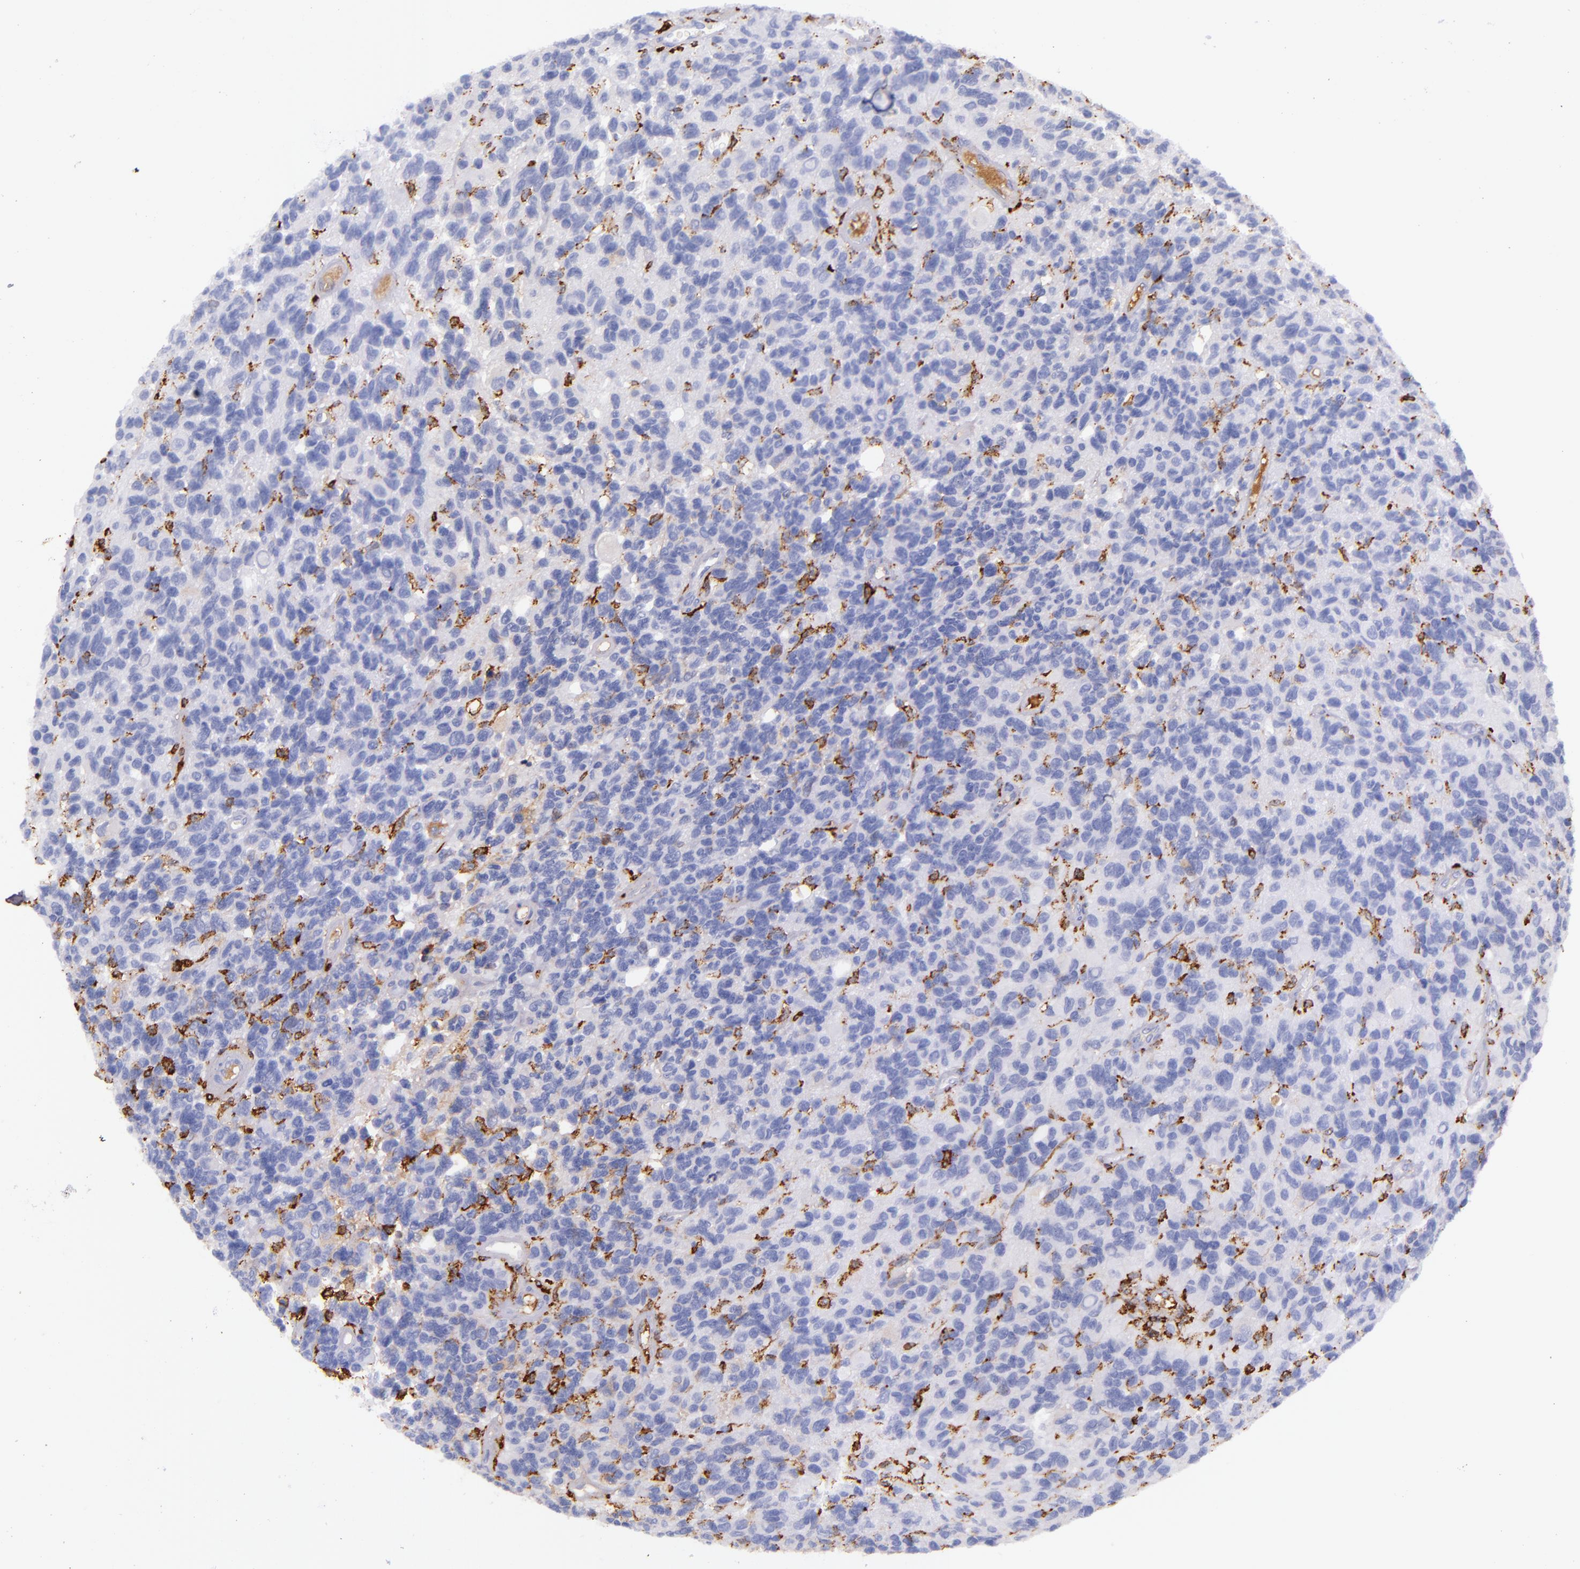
{"staining": {"intensity": "negative", "quantity": "none", "location": "none"}, "tissue": "glioma", "cell_type": "Tumor cells", "image_type": "cancer", "snomed": [{"axis": "morphology", "description": "Glioma, malignant, High grade"}, {"axis": "topography", "description": "Brain"}], "caption": "Immunohistochemistry (IHC) of glioma reveals no expression in tumor cells. (Stains: DAB immunohistochemistry with hematoxylin counter stain, Microscopy: brightfield microscopy at high magnification).", "gene": "CD163", "patient": {"sex": "male", "age": 77}}